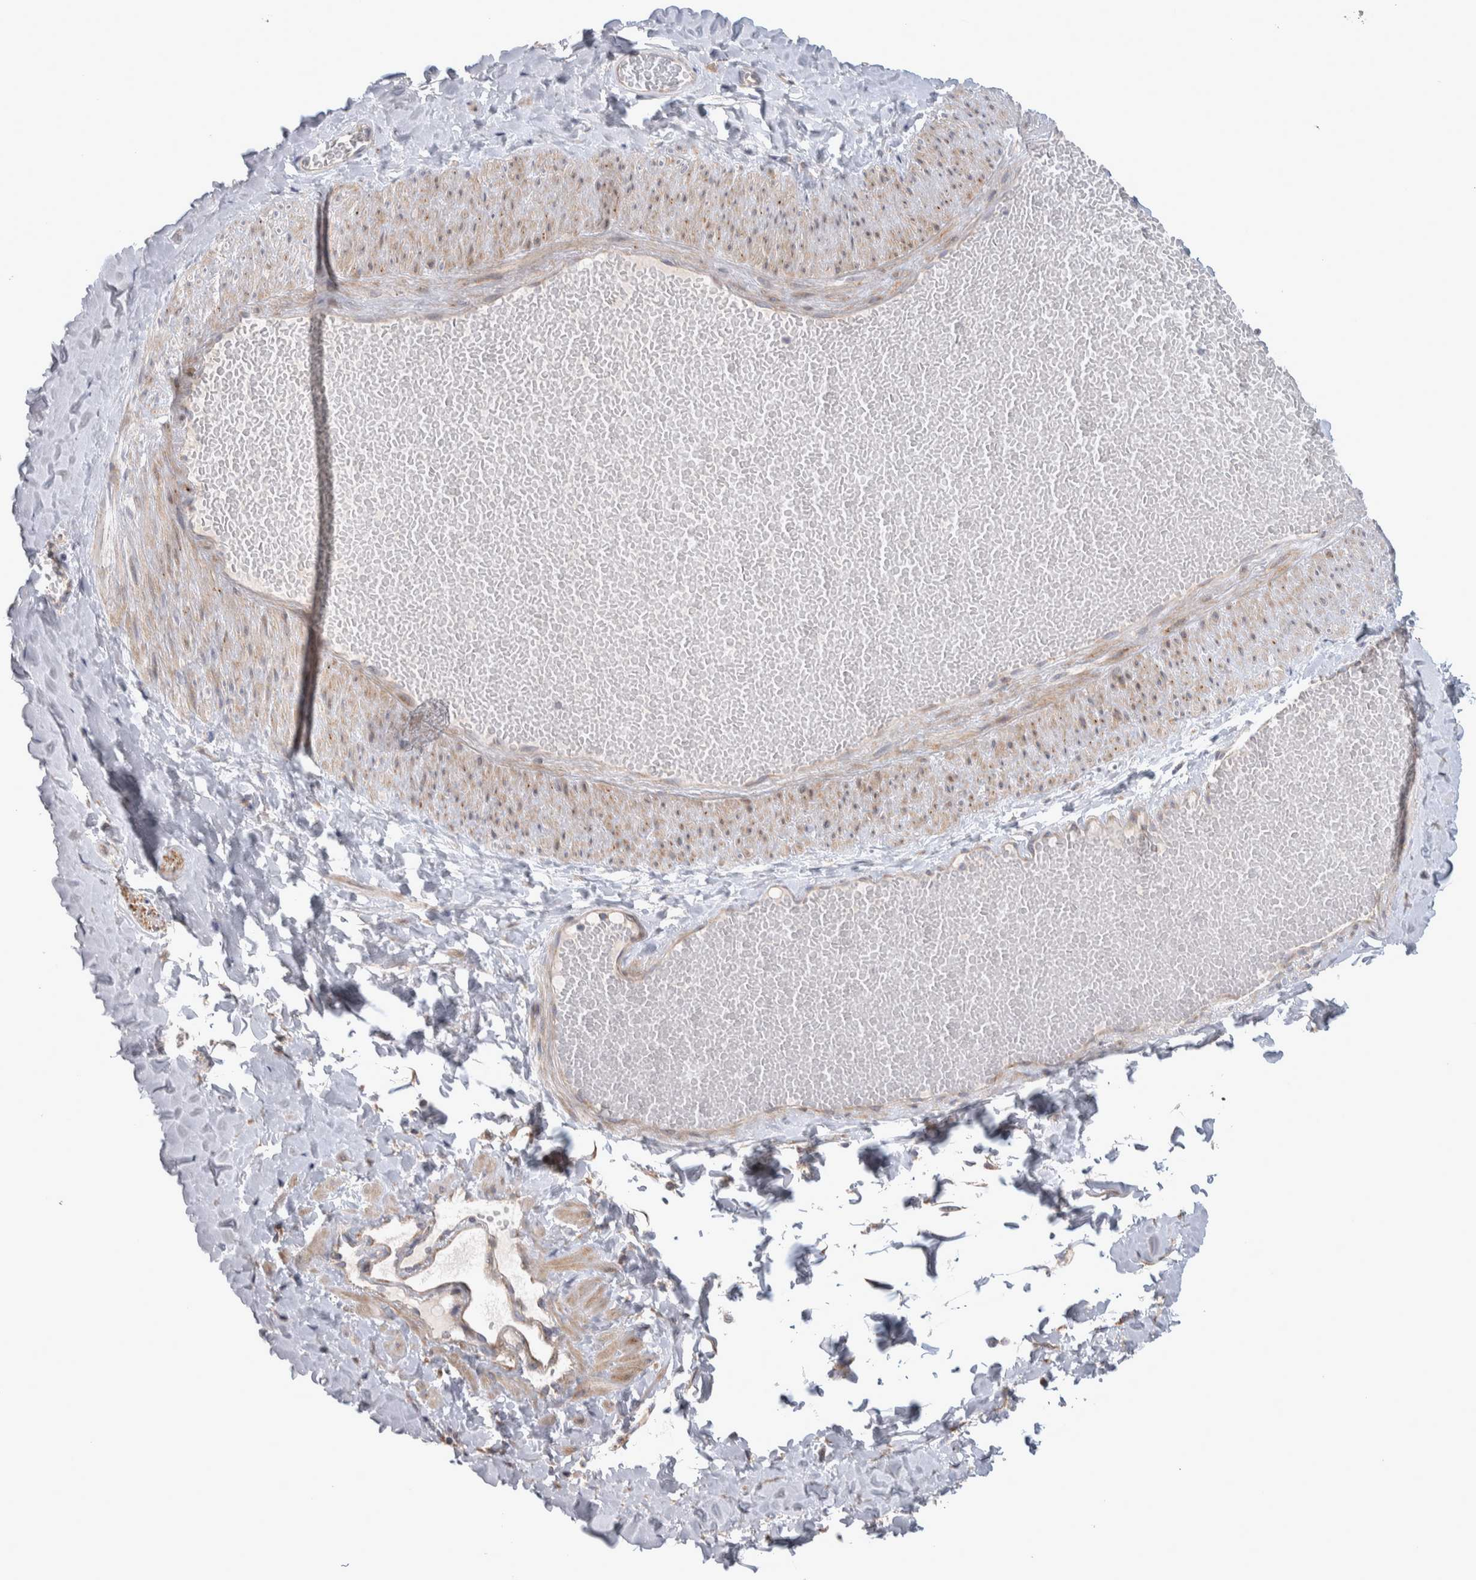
{"staining": {"intensity": "weak", "quantity": "25%-75%", "location": "cytoplasmic/membranous"}, "tissue": "adipose tissue", "cell_type": "Adipocytes", "image_type": "normal", "snomed": [{"axis": "morphology", "description": "Normal tissue, NOS"}, {"axis": "topography", "description": "Adipose tissue"}, {"axis": "topography", "description": "Vascular tissue"}, {"axis": "topography", "description": "Peripheral nerve tissue"}], "caption": "Approximately 25%-75% of adipocytes in normal adipose tissue exhibit weak cytoplasmic/membranous protein positivity as visualized by brown immunohistochemical staining.", "gene": "SCO1", "patient": {"sex": "male", "age": 25}}